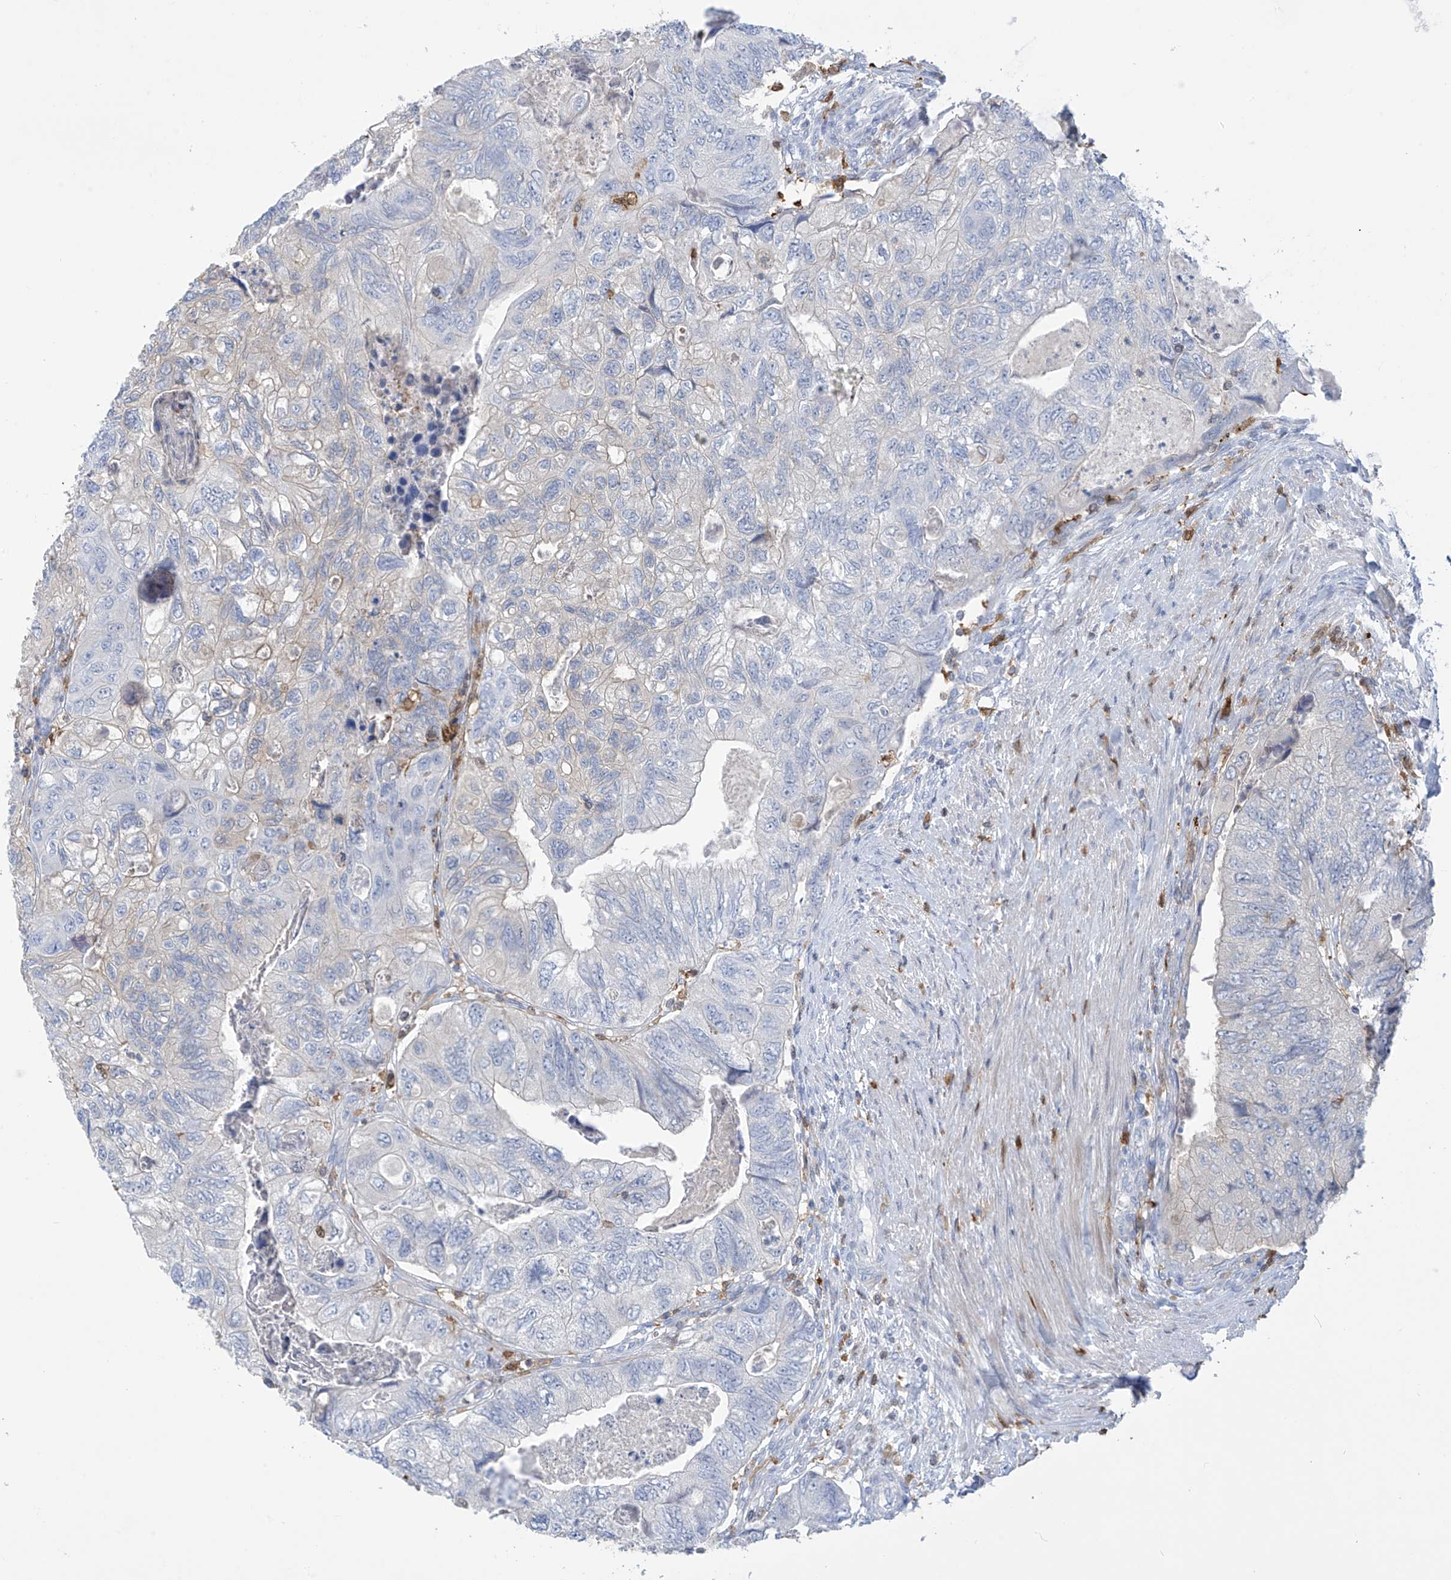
{"staining": {"intensity": "negative", "quantity": "none", "location": "none"}, "tissue": "colorectal cancer", "cell_type": "Tumor cells", "image_type": "cancer", "snomed": [{"axis": "morphology", "description": "Adenocarcinoma, NOS"}, {"axis": "topography", "description": "Rectum"}], "caption": "Immunohistochemistry (IHC) photomicrograph of neoplastic tissue: colorectal cancer (adenocarcinoma) stained with DAB (3,3'-diaminobenzidine) shows no significant protein staining in tumor cells.", "gene": "TRMT2B", "patient": {"sex": "male", "age": 63}}